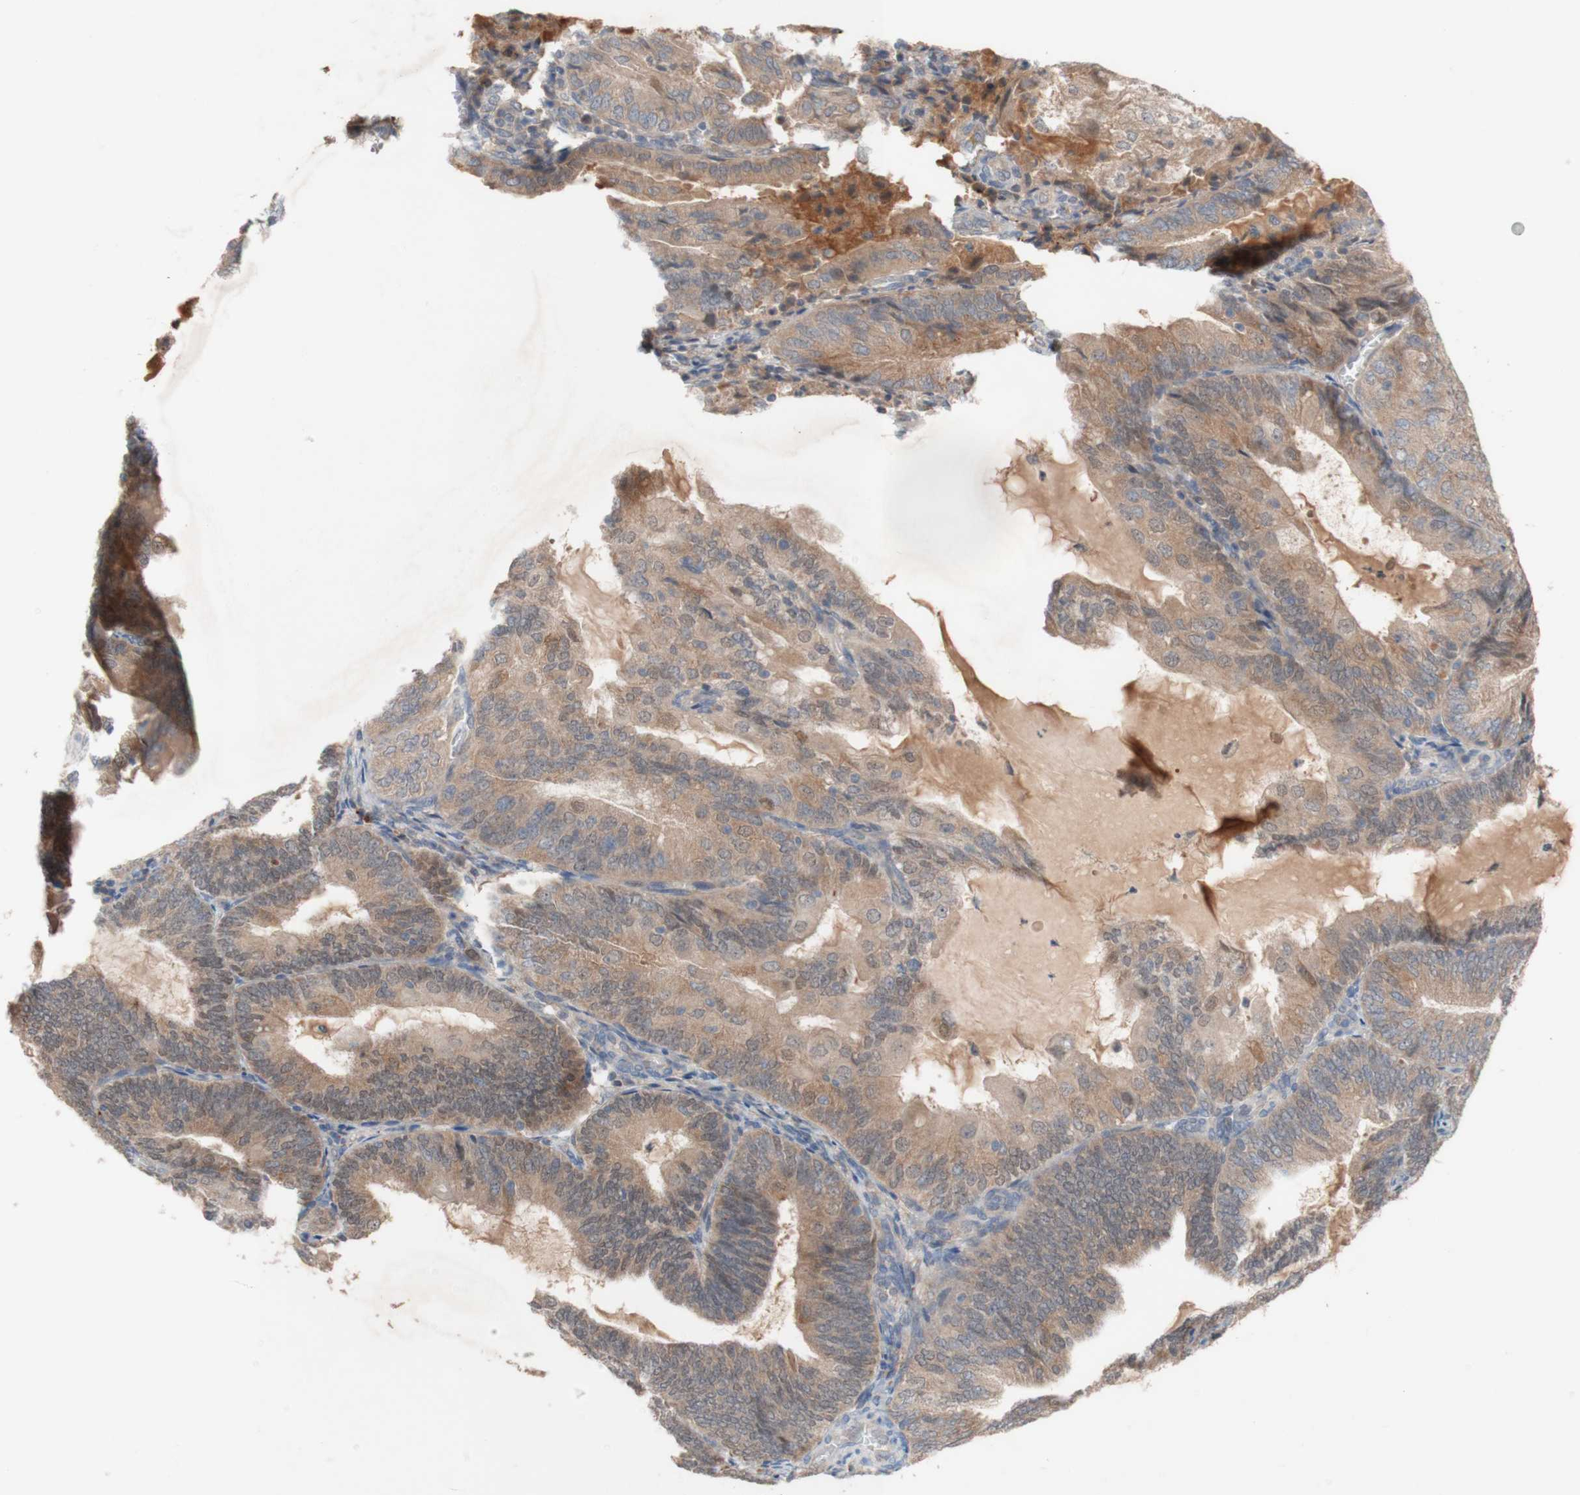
{"staining": {"intensity": "moderate", "quantity": ">75%", "location": "cytoplasmic/membranous,nuclear"}, "tissue": "endometrial cancer", "cell_type": "Tumor cells", "image_type": "cancer", "snomed": [{"axis": "morphology", "description": "Adenocarcinoma, NOS"}, {"axis": "topography", "description": "Endometrium"}], "caption": "This histopathology image reveals endometrial cancer (adenocarcinoma) stained with IHC to label a protein in brown. The cytoplasmic/membranous and nuclear of tumor cells show moderate positivity for the protein. Nuclei are counter-stained blue.", "gene": "PEX2", "patient": {"sex": "female", "age": 81}}